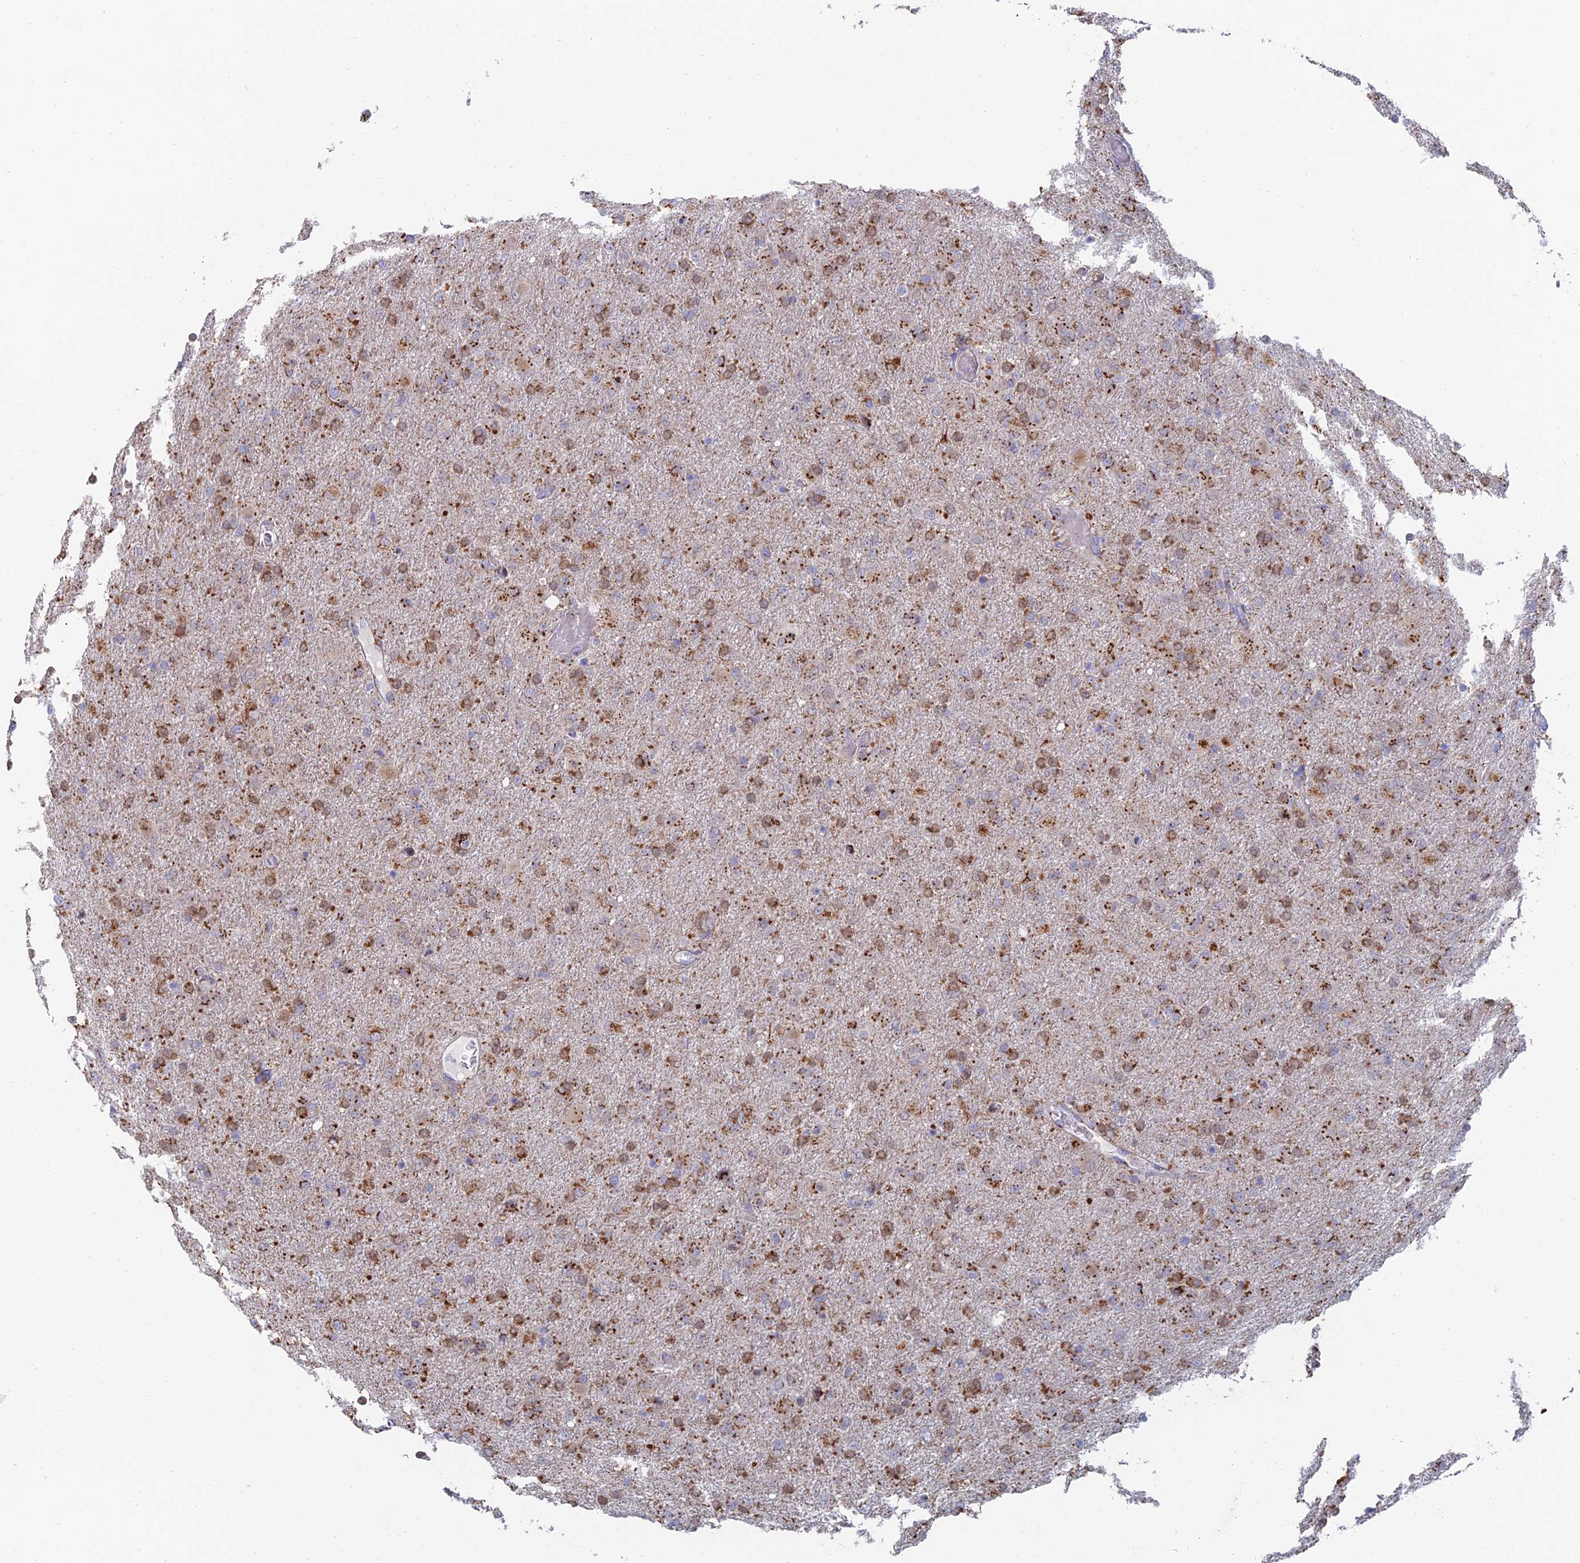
{"staining": {"intensity": "moderate", "quantity": ">75%", "location": "cytoplasmic/membranous"}, "tissue": "glioma", "cell_type": "Tumor cells", "image_type": "cancer", "snomed": [{"axis": "morphology", "description": "Glioma, malignant, Low grade"}, {"axis": "topography", "description": "Brain"}], "caption": "The histopathology image exhibits staining of glioma, revealing moderate cytoplasmic/membranous protein expression (brown color) within tumor cells.", "gene": "HS2ST1", "patient": {"sex": "male", "age": 65}}